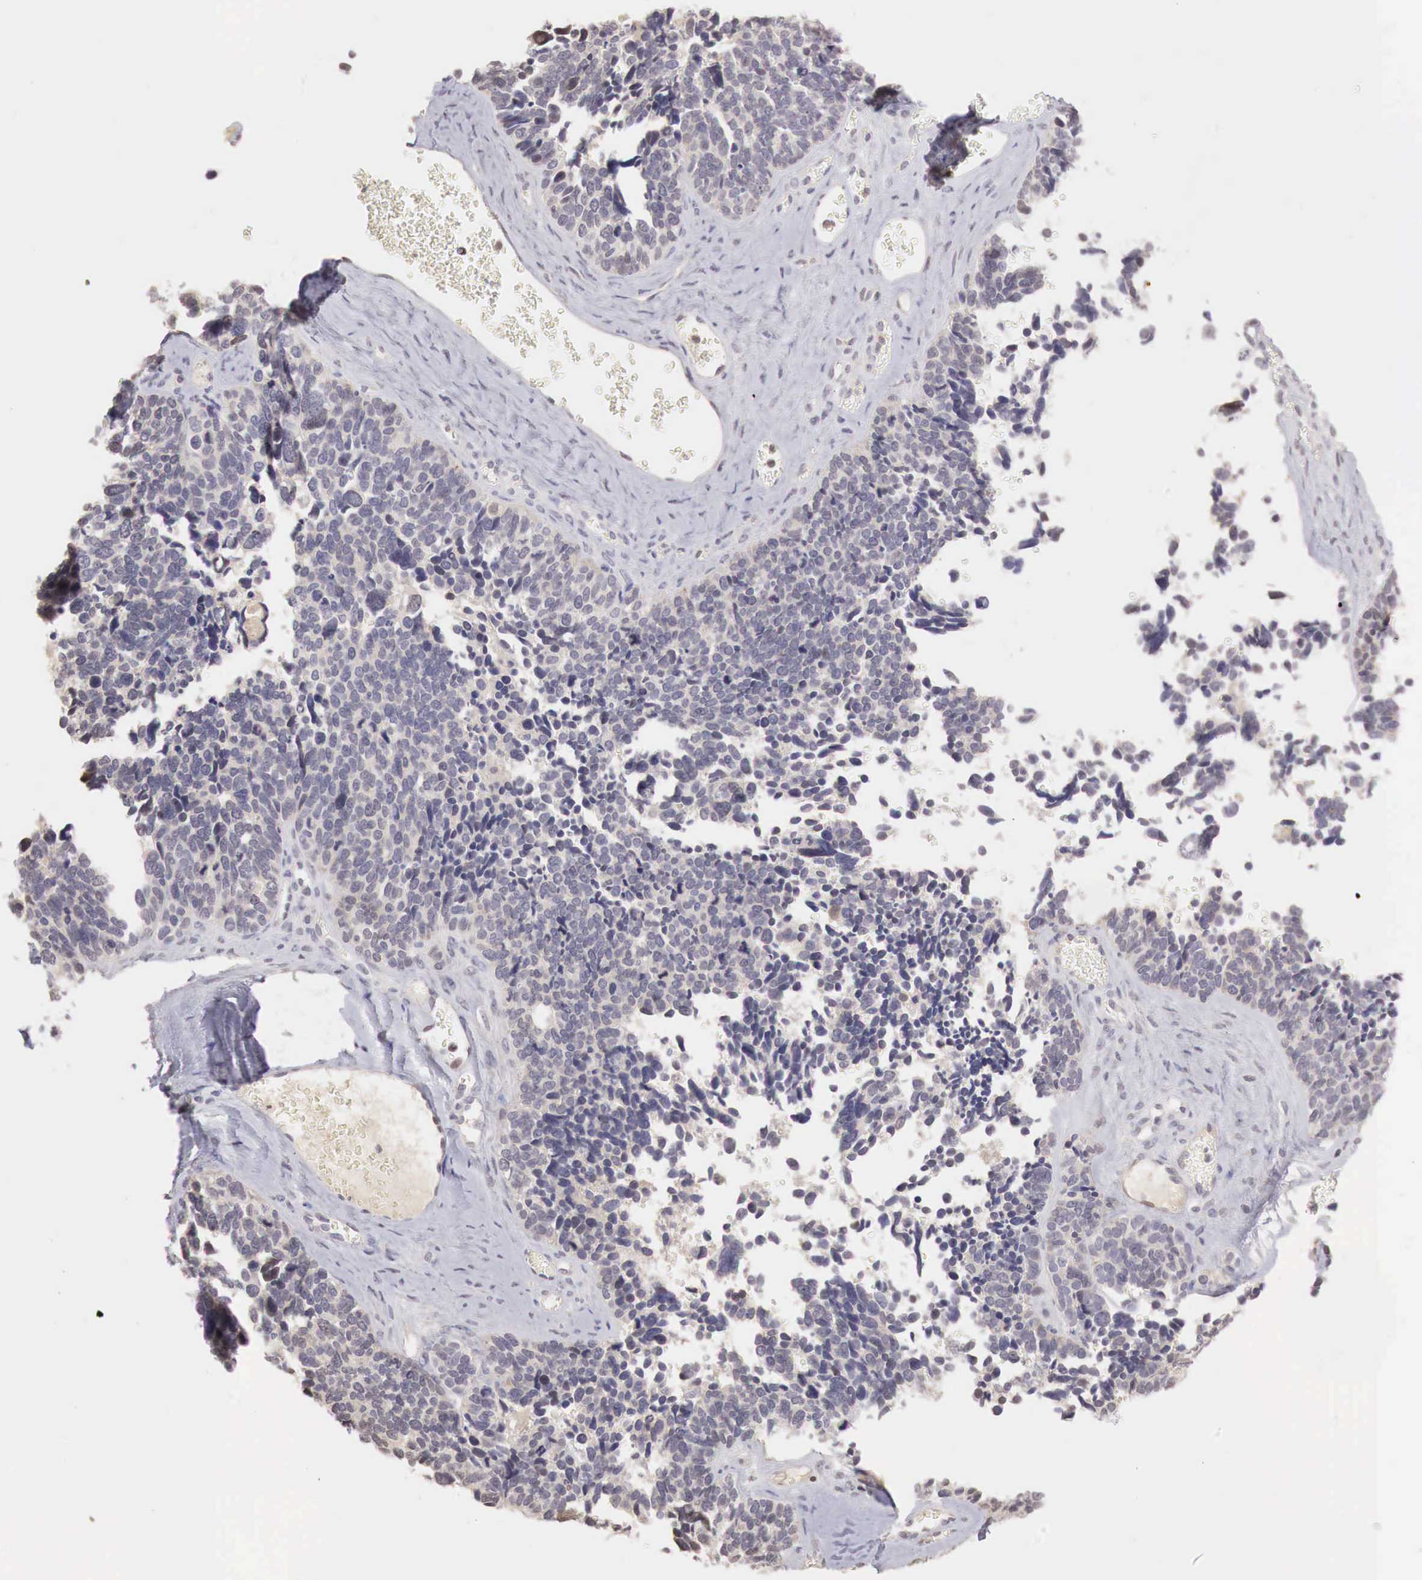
{"staining": {"intensity": "weak", "quantity": "25%-75%", "location": "cytoplasmic/membranous"}, "tissue": "ovarian cancer", "cell_type": "Tumor cells", "image_type": "cancer", "snomed": [{"axis": "morphology", "description": "Cystadenocarcinoma, serous, NOS"}, {"axis": "topography", "description": "Ovary"}], "caption": "The image demonstrates immunohistochemical staining of ovarian cancer (serous cystadenocarcinoma). There is weak cytoplasmic/membranous positivity is seen in about 25%-75% of tumor cells. (DAB (3,3'-diaminobenzidine) = brown stain, brightfield microscopy at high magnification).", "gene": "TBC1D9", "patient": {"sex": "female", "age": 77}}